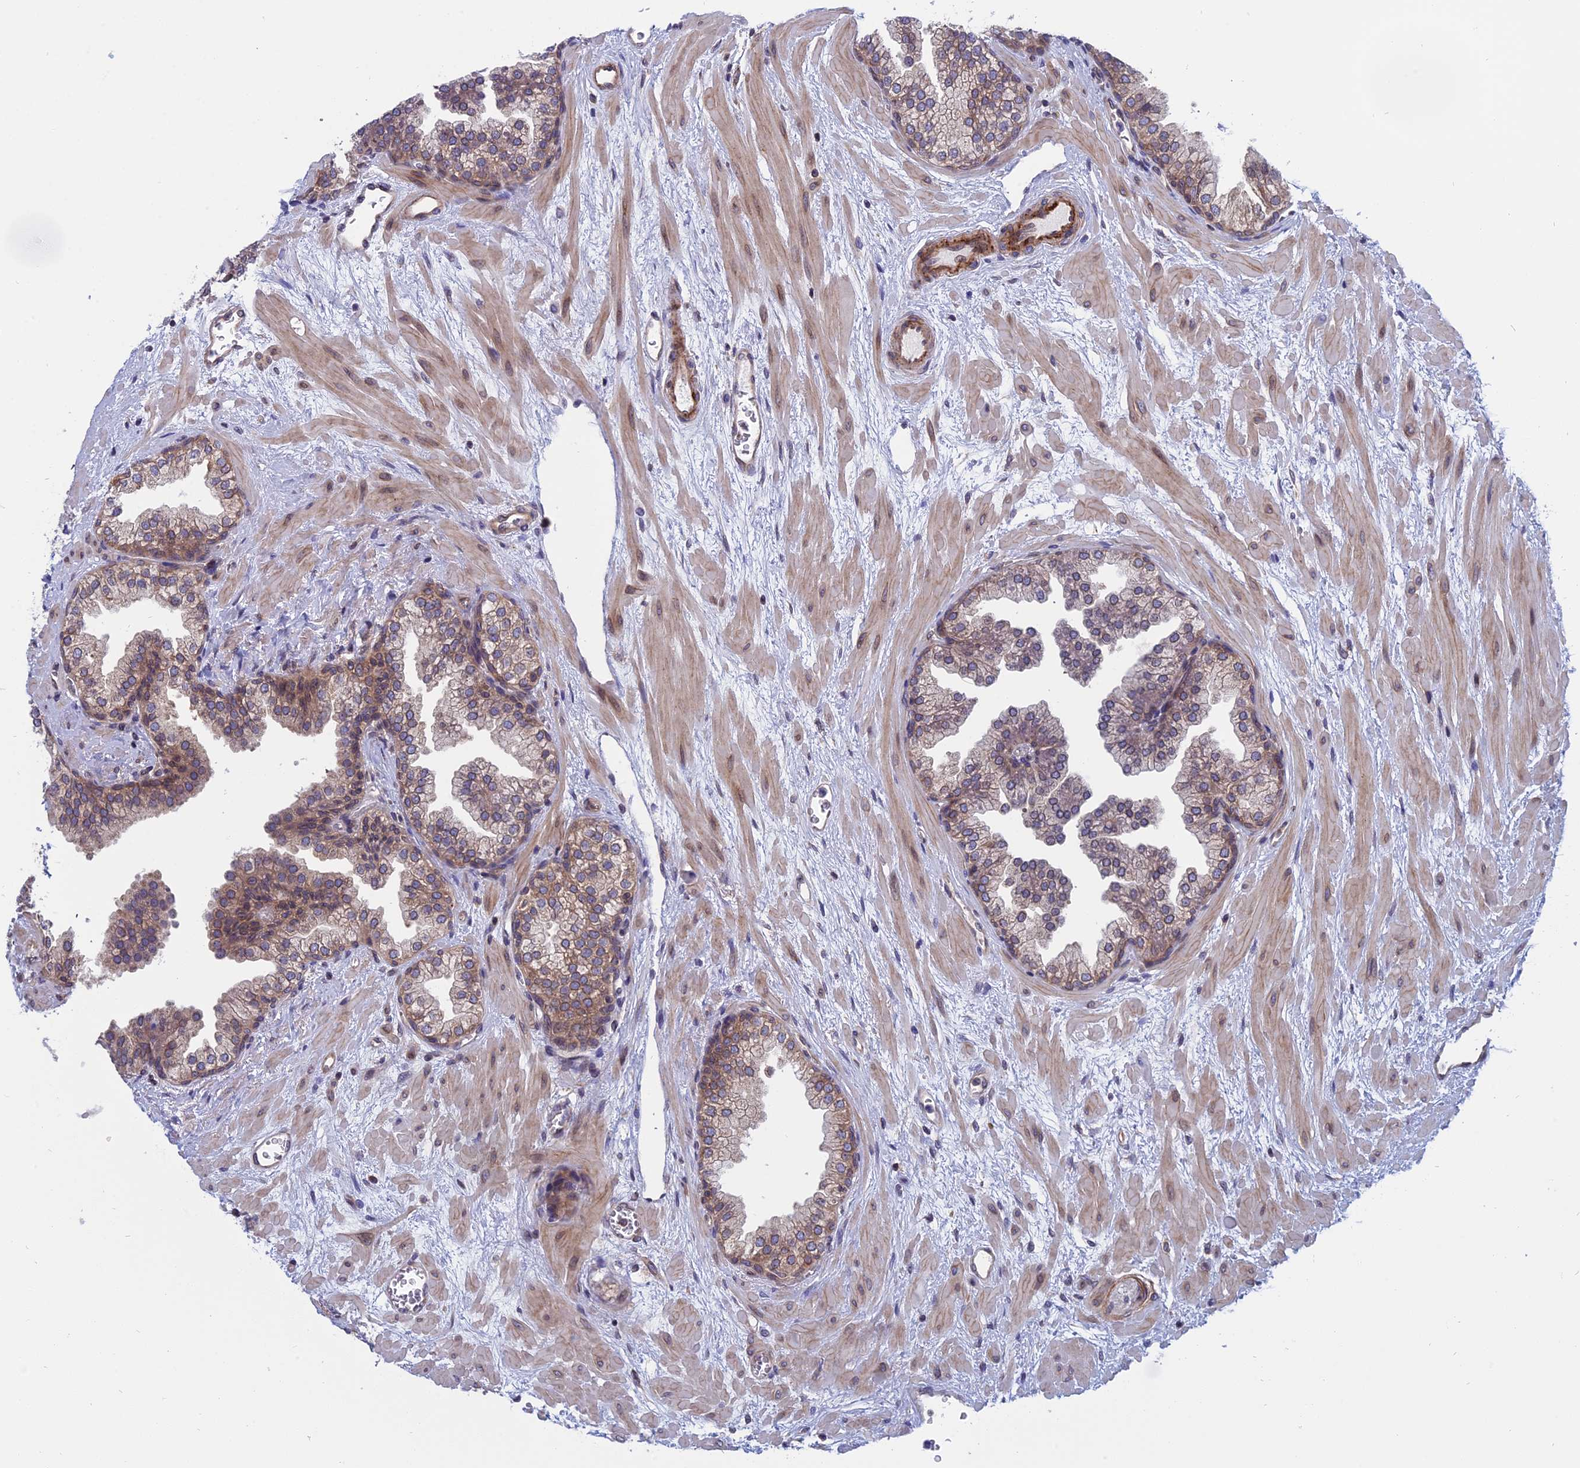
{"staining": {"intensity": "moderate", "quantity": "25%-75%", "location": "cytoplasmic/membranous"}, "tissue": "prostate", "cell_type": "Glandular cells", "image_type": "normal", "snomed": [{"axis": "morphology", "description": "Normal tissue, NOS"}, {"axis": "topography", "description": "Prostate"}], "caption": "The image demonstrates immunohistochemical staining of unremarkable prostate. There is moderate cytoplasmic/membranous staining is appreciated in approximately 25%-75% of glandular cells.", "gene": "NAA10", "patient": {"sex": "male", "age": 48}}